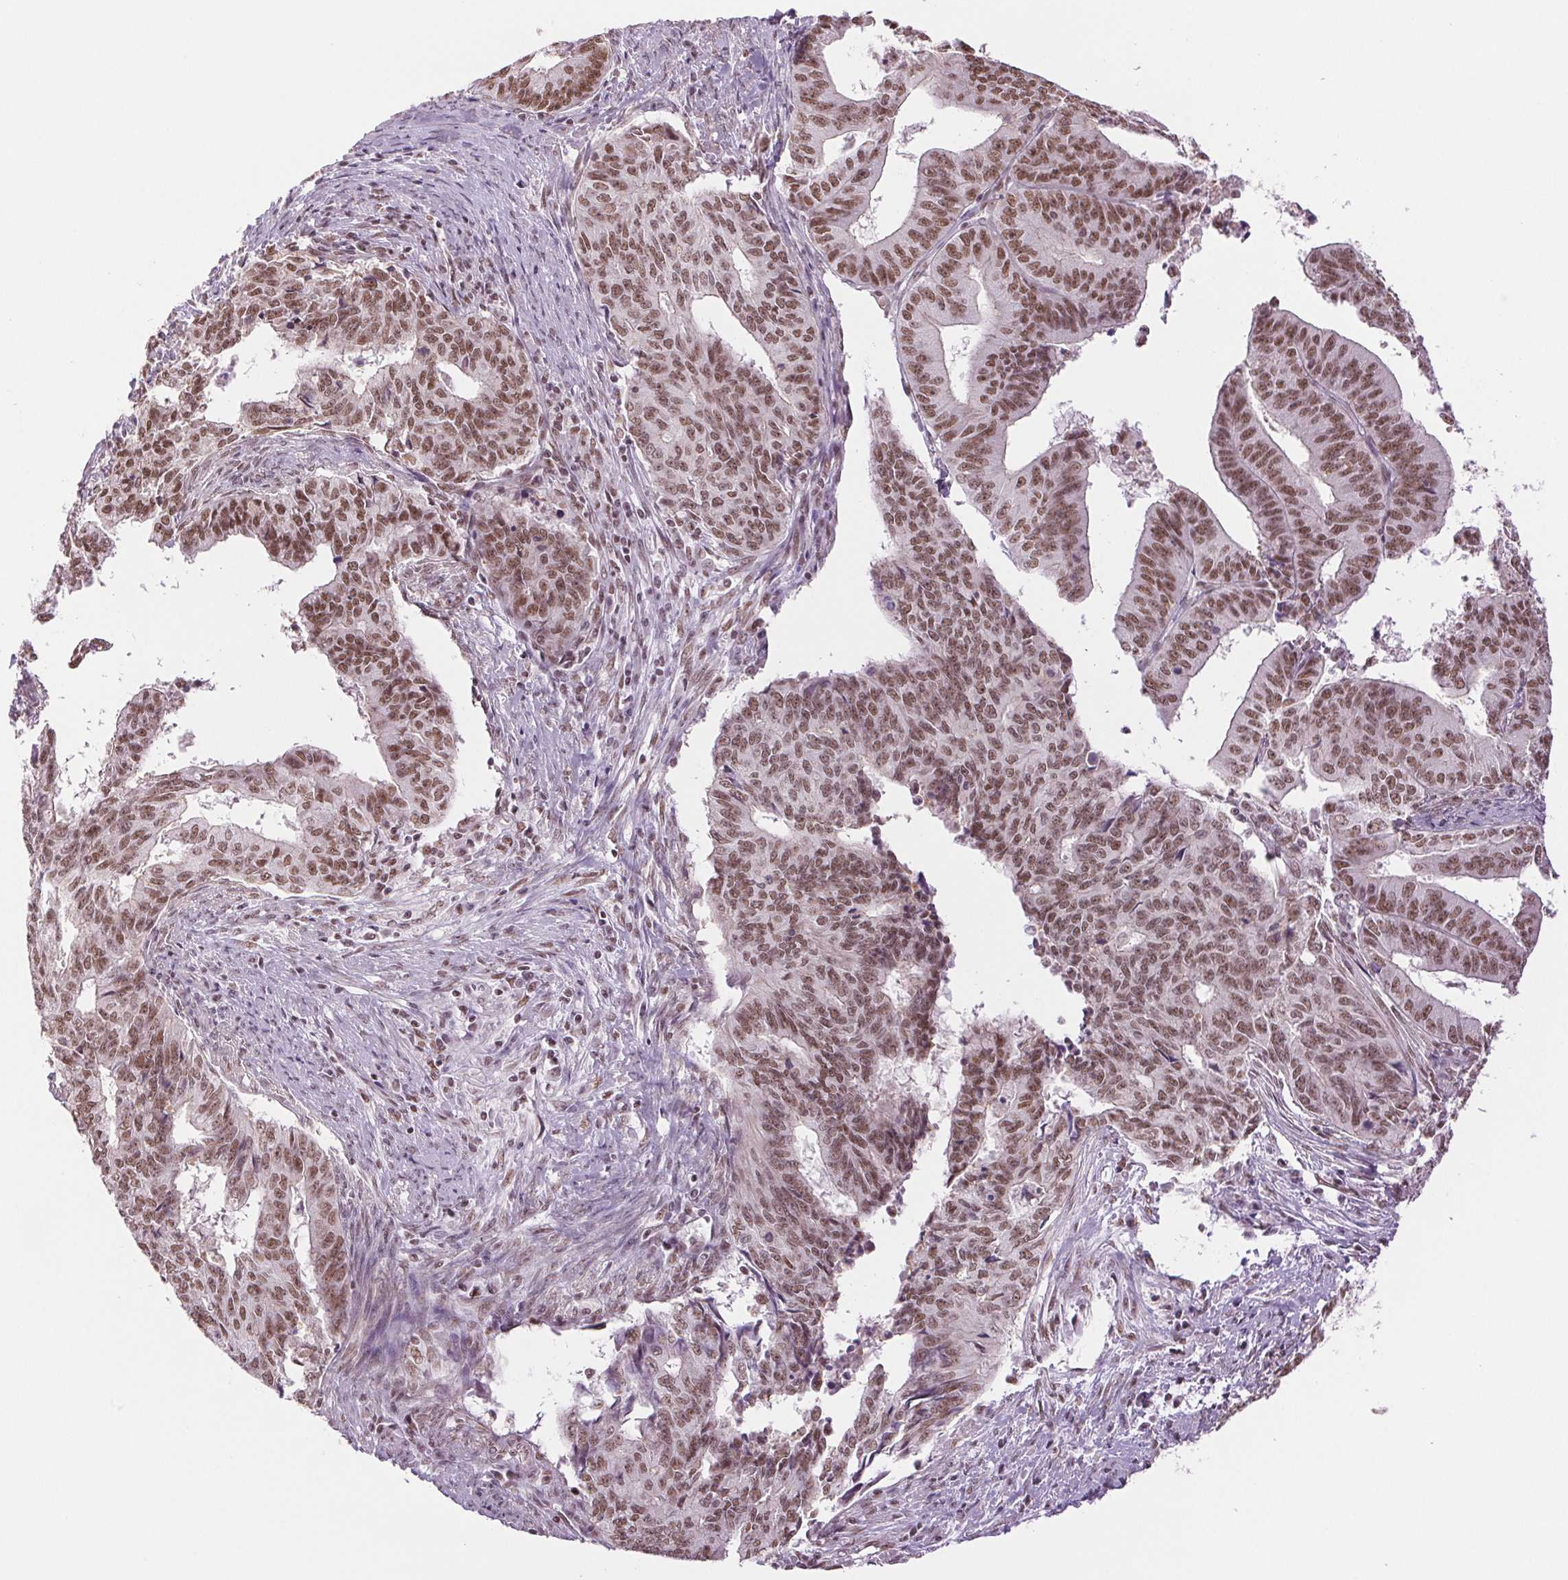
{"staining": {"intensity": "moderate", "quantity": ">75%", "location": "nuclear"}, "tissue": "endometrial cancer", "cell_type": "Tumor cells", "image_type": "cancer", "snomed": [{"axis": "morphology", "description": "Adenocarcinoma, NOS"}, {"axis": "topography", "description": "Endometrium"}], "caption": "The immunohistochemical stain shows moderate nuclear staining in tumor cells of endometrial cancer tissue.", "gene": "RPRD1B", "patient": {"sex": "female", "age": 65}}